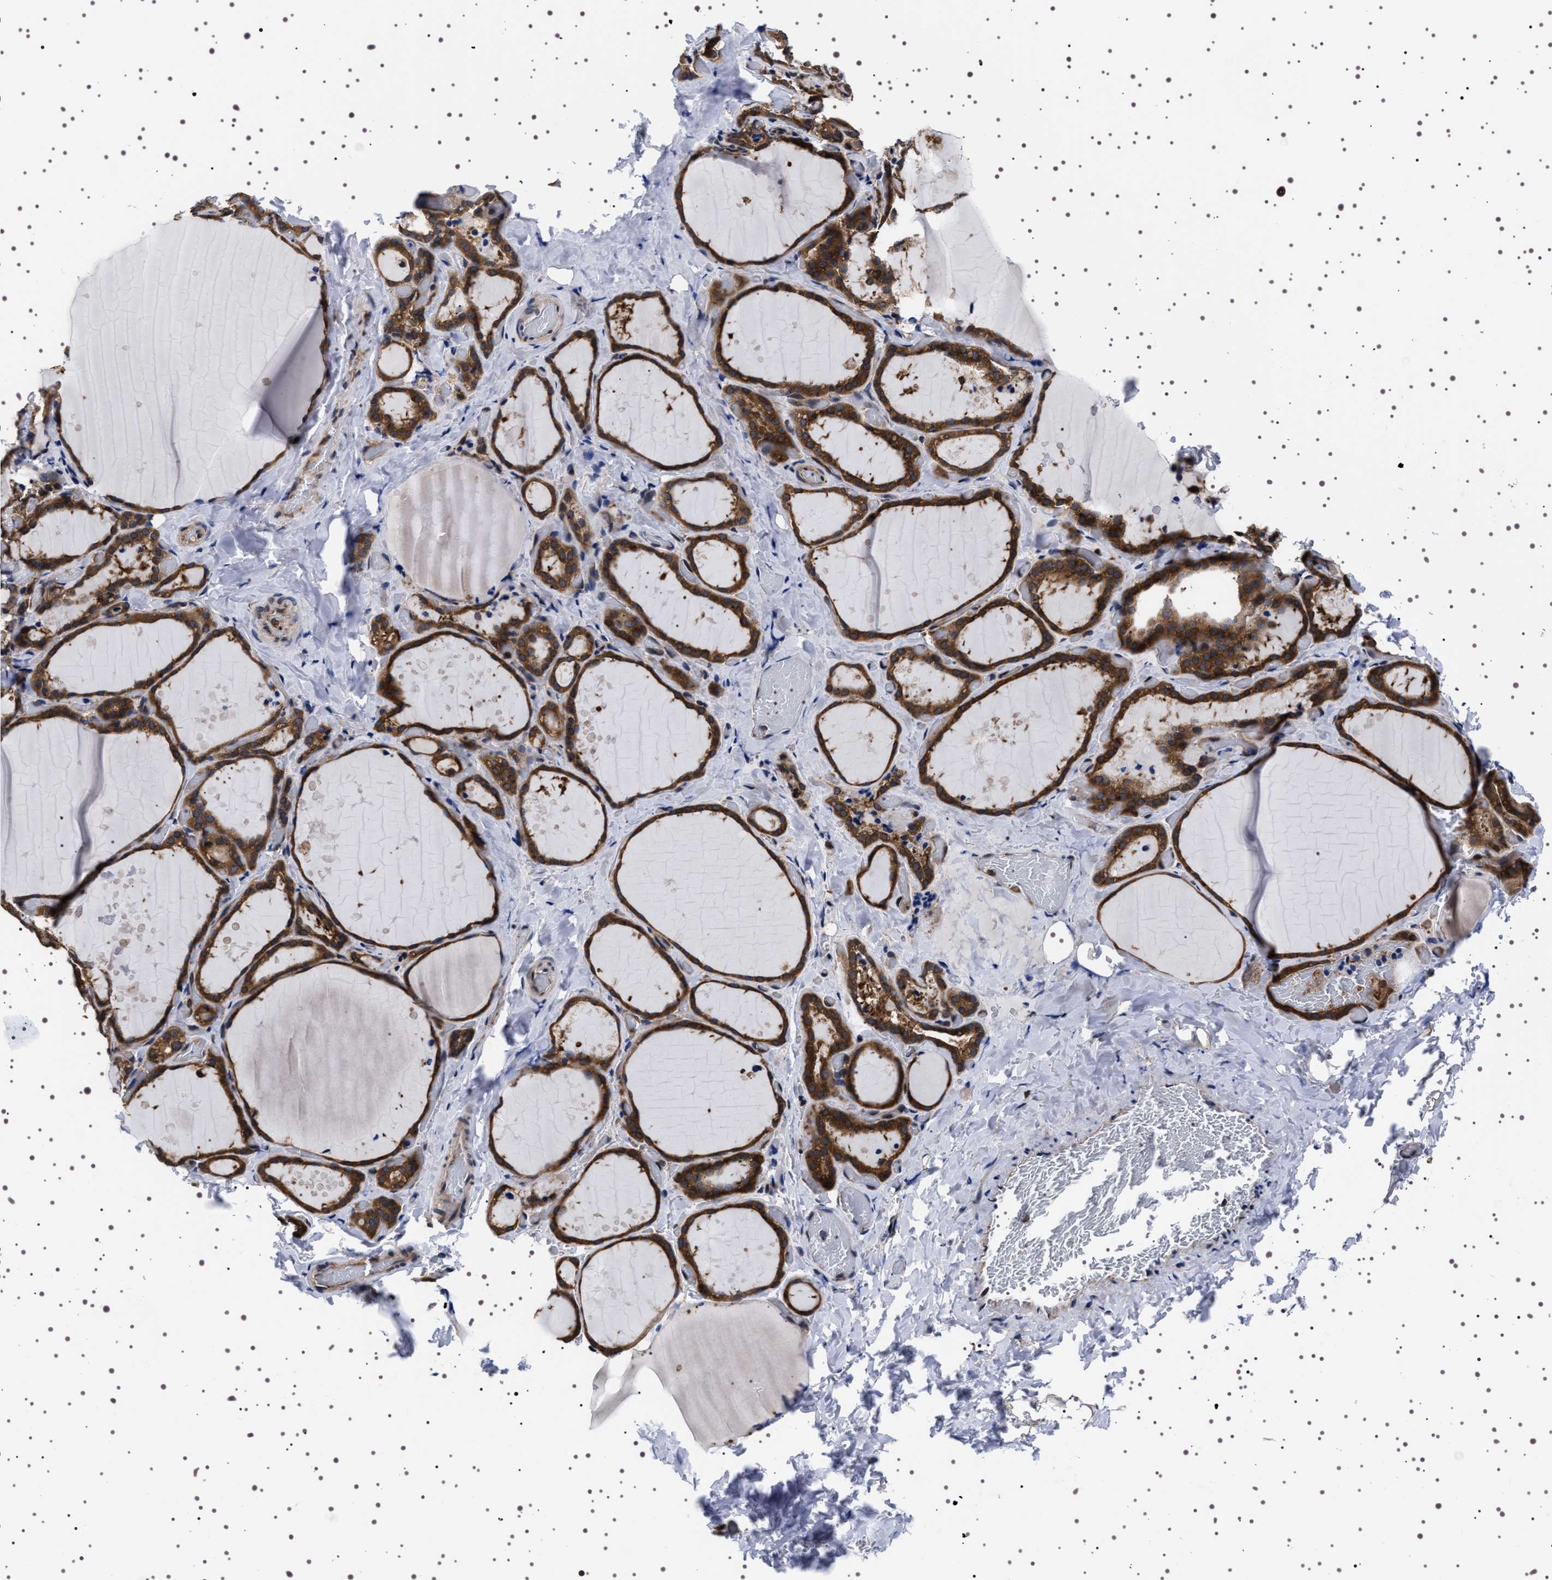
{"staining": {"intensity": "strong", "quantity": "25%-75%", "location": "cytoplasmic/membranous"}, "tissue": "thyroid gland", "cell_type": "Glandular cells", "image_type": "normal", "snomed": [{"axis": "morphology", "description": "Normal tissue, NOS"}, {"axis": "topography", "description": "Thyroid gland"}], "caption": "IHC of benign human thyroid gland reveals high levels of strong cytoplasmic/membranous staining in about 25%-75% of glandular cells.", "gene": "DARS1", "patient": {"sex": "female", "age": 44}}